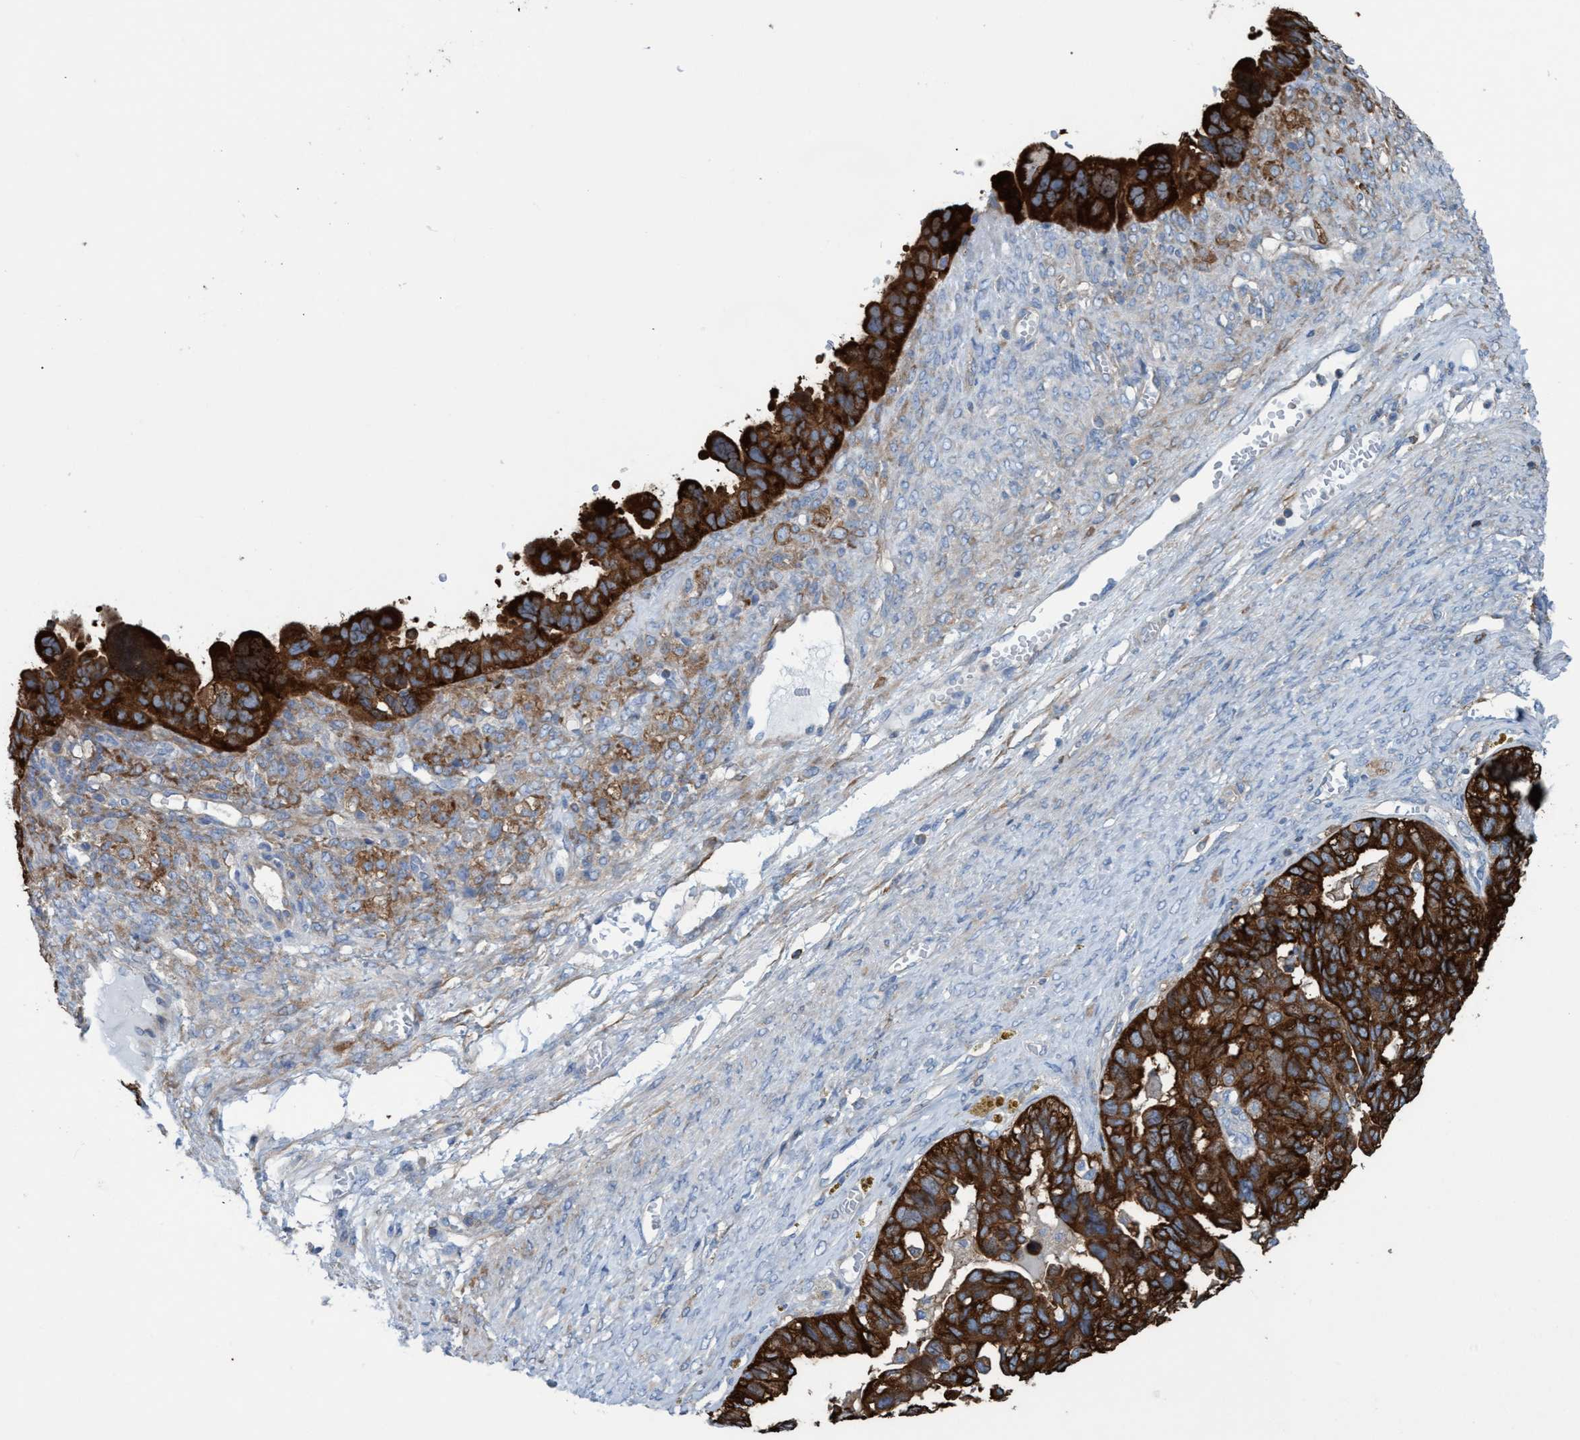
{"staining": {"intensity": "strong", "quantity": ">75%", "location": "cytoplasmic/membranous"}, "tissue": "ovarian cancer", "cell_type": "Tumor cells", "image_type": "cancer", "snomed": [{"axis": "morphology", "description": "Cystadenocarcinoma, serous, NOS"}, {"axis": "topography", "description": "Ovary"}], "caption": "This photomicrograph shows immunohistochemistry staining of human ovarian cancer, with high strong cytoplasmic/membranous expression in about >75% of tumor cells.", "gene": "EZR", "patient": {"sex": "female", "age": 79}}